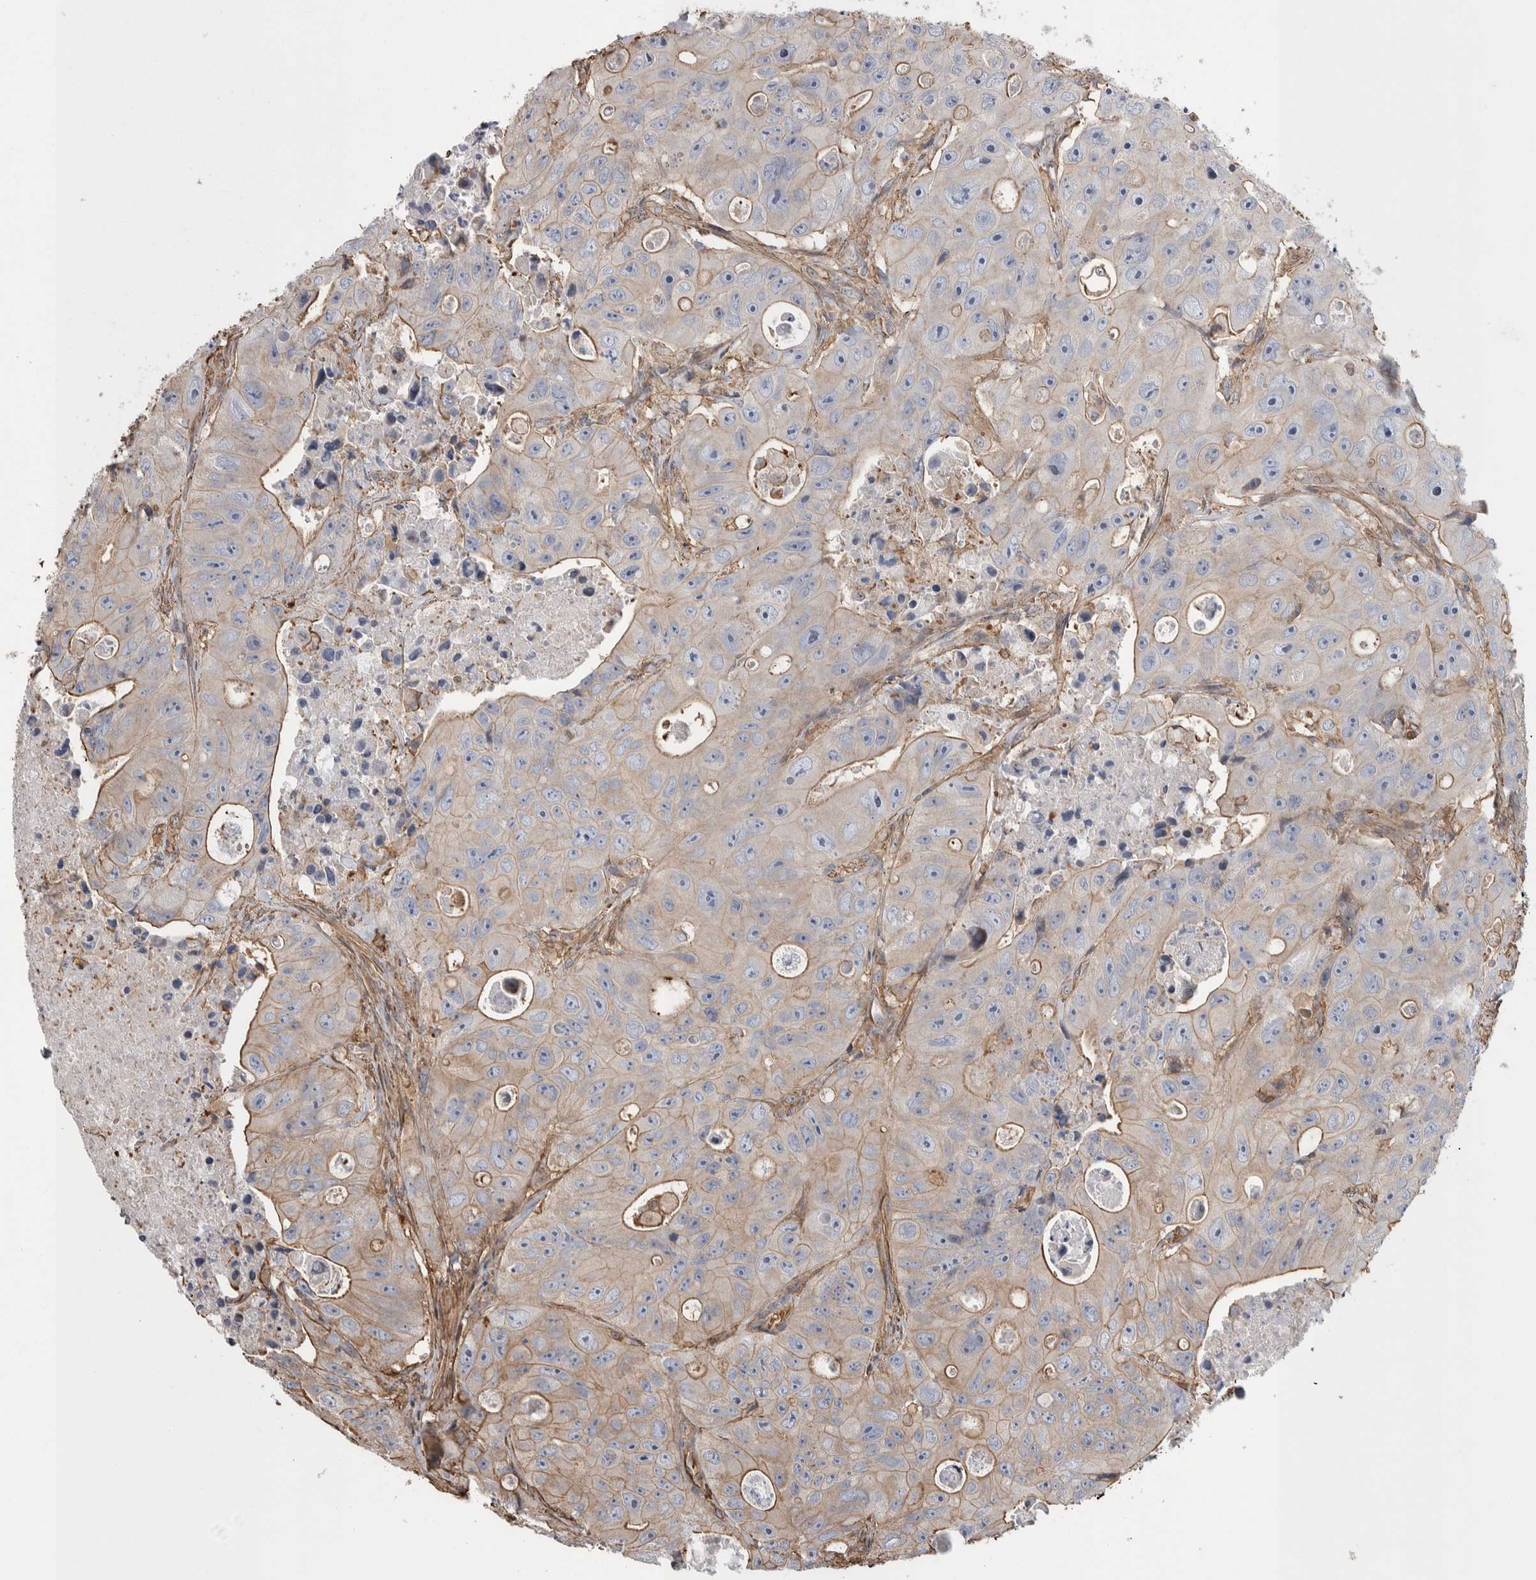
{"staining": {"intensity": "moderate", "quantity": "25%-75%", "location": "cytoplasmic/membranous"}, "tissue": "colorectal cancer", "cell_type": "Tumor cells", "image_type": "cancer", "snomed": [{"axis": "morphology", "description": "Adenocarcinoma, NOS"}, {"axis": "topography", "description": "Colon"}], "caption": "An IHC micrograph of tumor tissue is shown. Protein staining in brown highlights moderate cytoplasmic/membranous positivity in adenocarcinoma (colorectal) within tumor cells.", "gene": "ENPP2", "patient": {"sex": "female", "age": 46}}